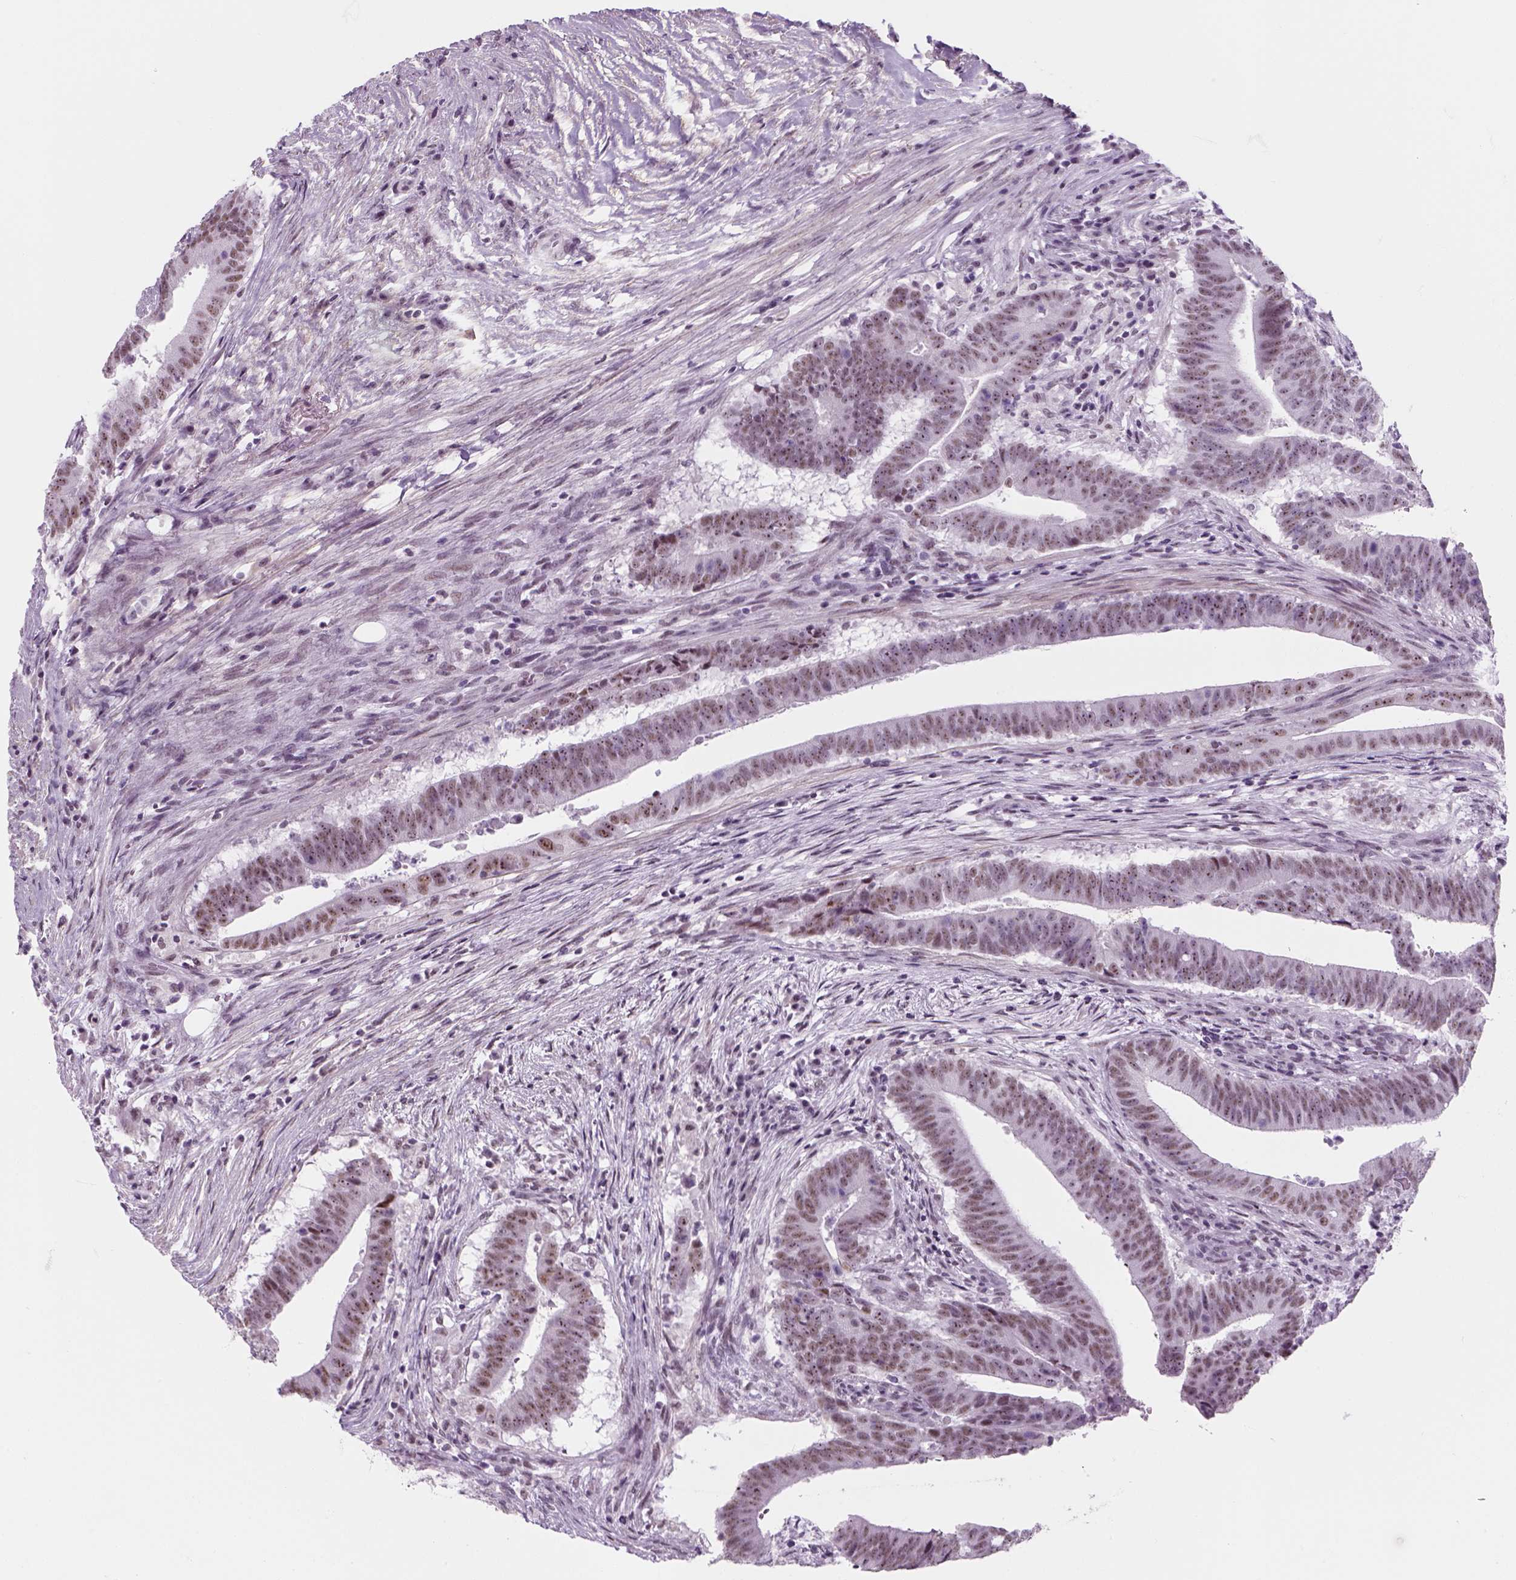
{"staining": {"intensity": "moderate", "quantity": "25%-75%", "location": "nuclear"}, "tissue": "colorectal cancer", "cell_type": "Tumor cells", "image_type": "cancer", "snomed": [{"axis": "morphology", "description": "Adenocarcinoma, NOS"}, {"axis": "topography", "description": "Colon"}], "caption": "Immunohistochemical staining of colorectal adenocarcinoma shows medium levels of moderate nuclear staining in approximately 25%-75% of tumor cells.", "gene": "ZNF865", "patient": {"sex": "female", "age": 43}}